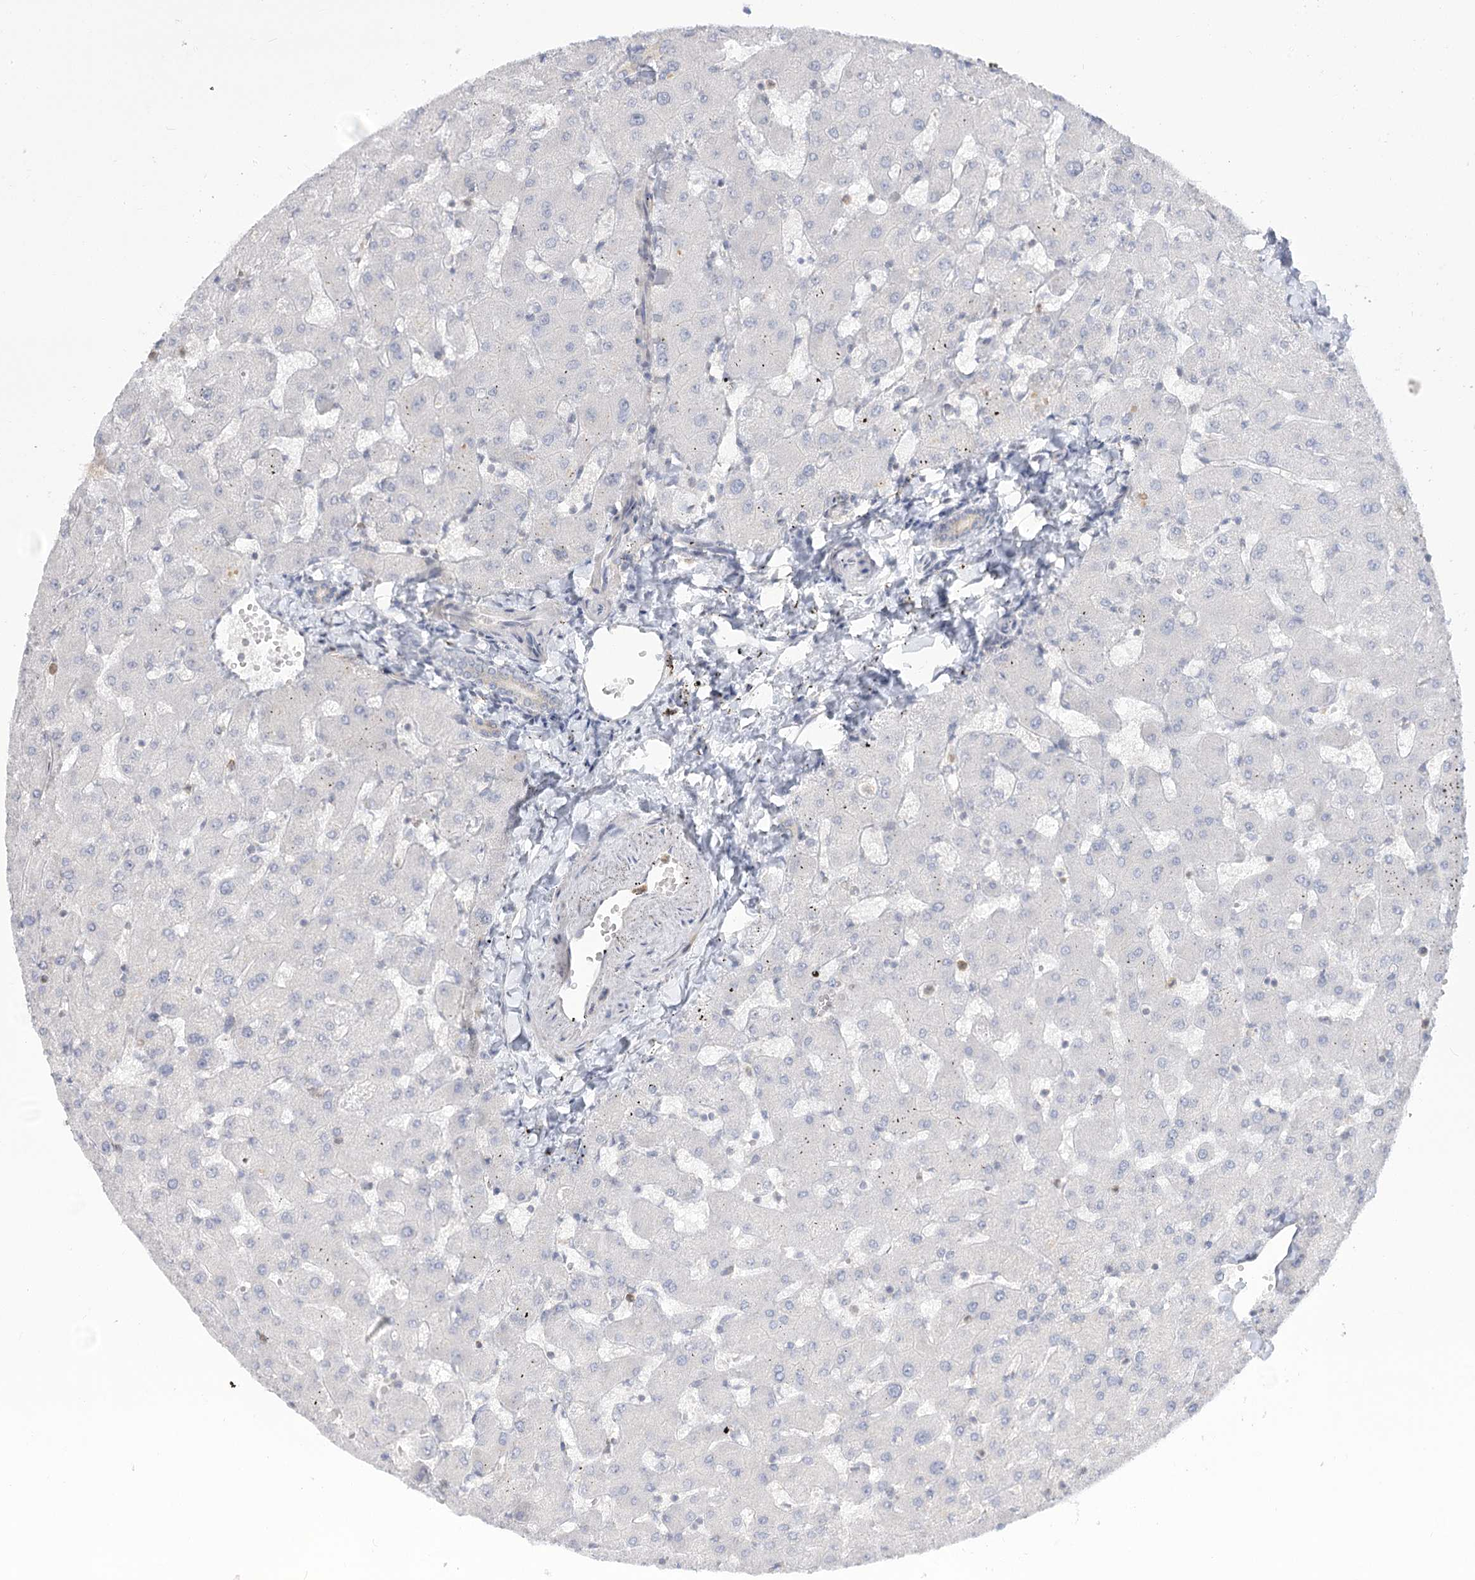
{"staining": {"intensity": "negative", "quantity": "none", "location": "none"}, "tissue": "liver", "cell_type": "Cholangiocytes", "image_type": "normal", "snomed": [{"axis": "morphology", "description": "Normal tissue, NOS"}, {"axis": "topography", "description": "Liver"}], "caption": "A high-resolution photomicrograph shows immunohistochemistry (IHC) staining of unremarkable liver, which exhibits no significant positivity in cholangiocytes. Nuclei are stained in blue.", "gene": "MTMR3", "patient": {"sex": "female", "age": 63}}